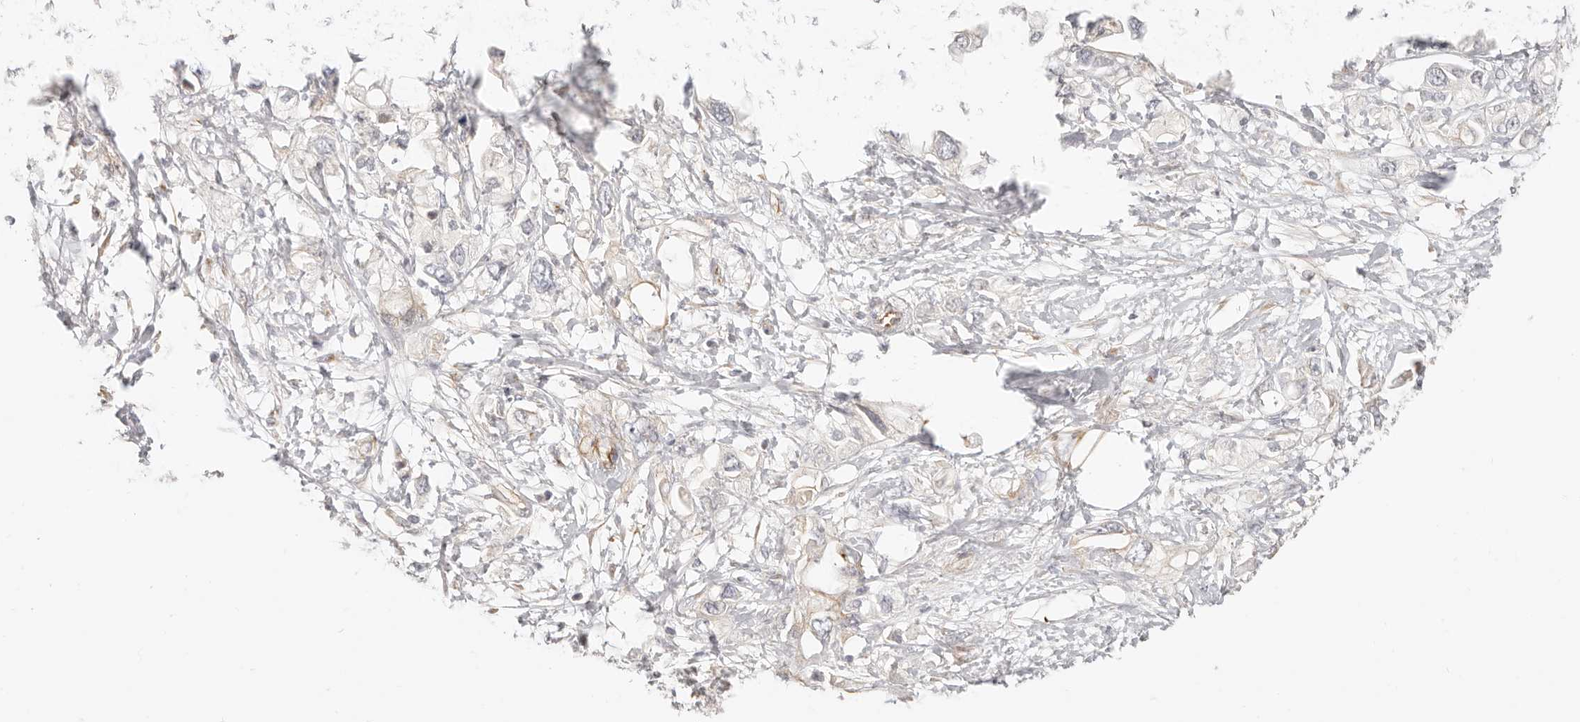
{"staining": {"intensity": "negative", "quantity": "none", "location": "none"}, "tissue": "pancreatic cancer", "cell_type": "Tumor cells", "image_type": "cancer", "snomed": [{"axis": "morphology", "description": "Adenocarcinoma, NOS"}, {"axis": "topography", "description": "Pancreas"}], "caption": "This is an immunohistochemistry (IHC) micrograph of human pancreatic cancer. There is no staining in tumor cells.", "gene": "DTNBP1", "patient": {"sex": "female", "age": 56}}